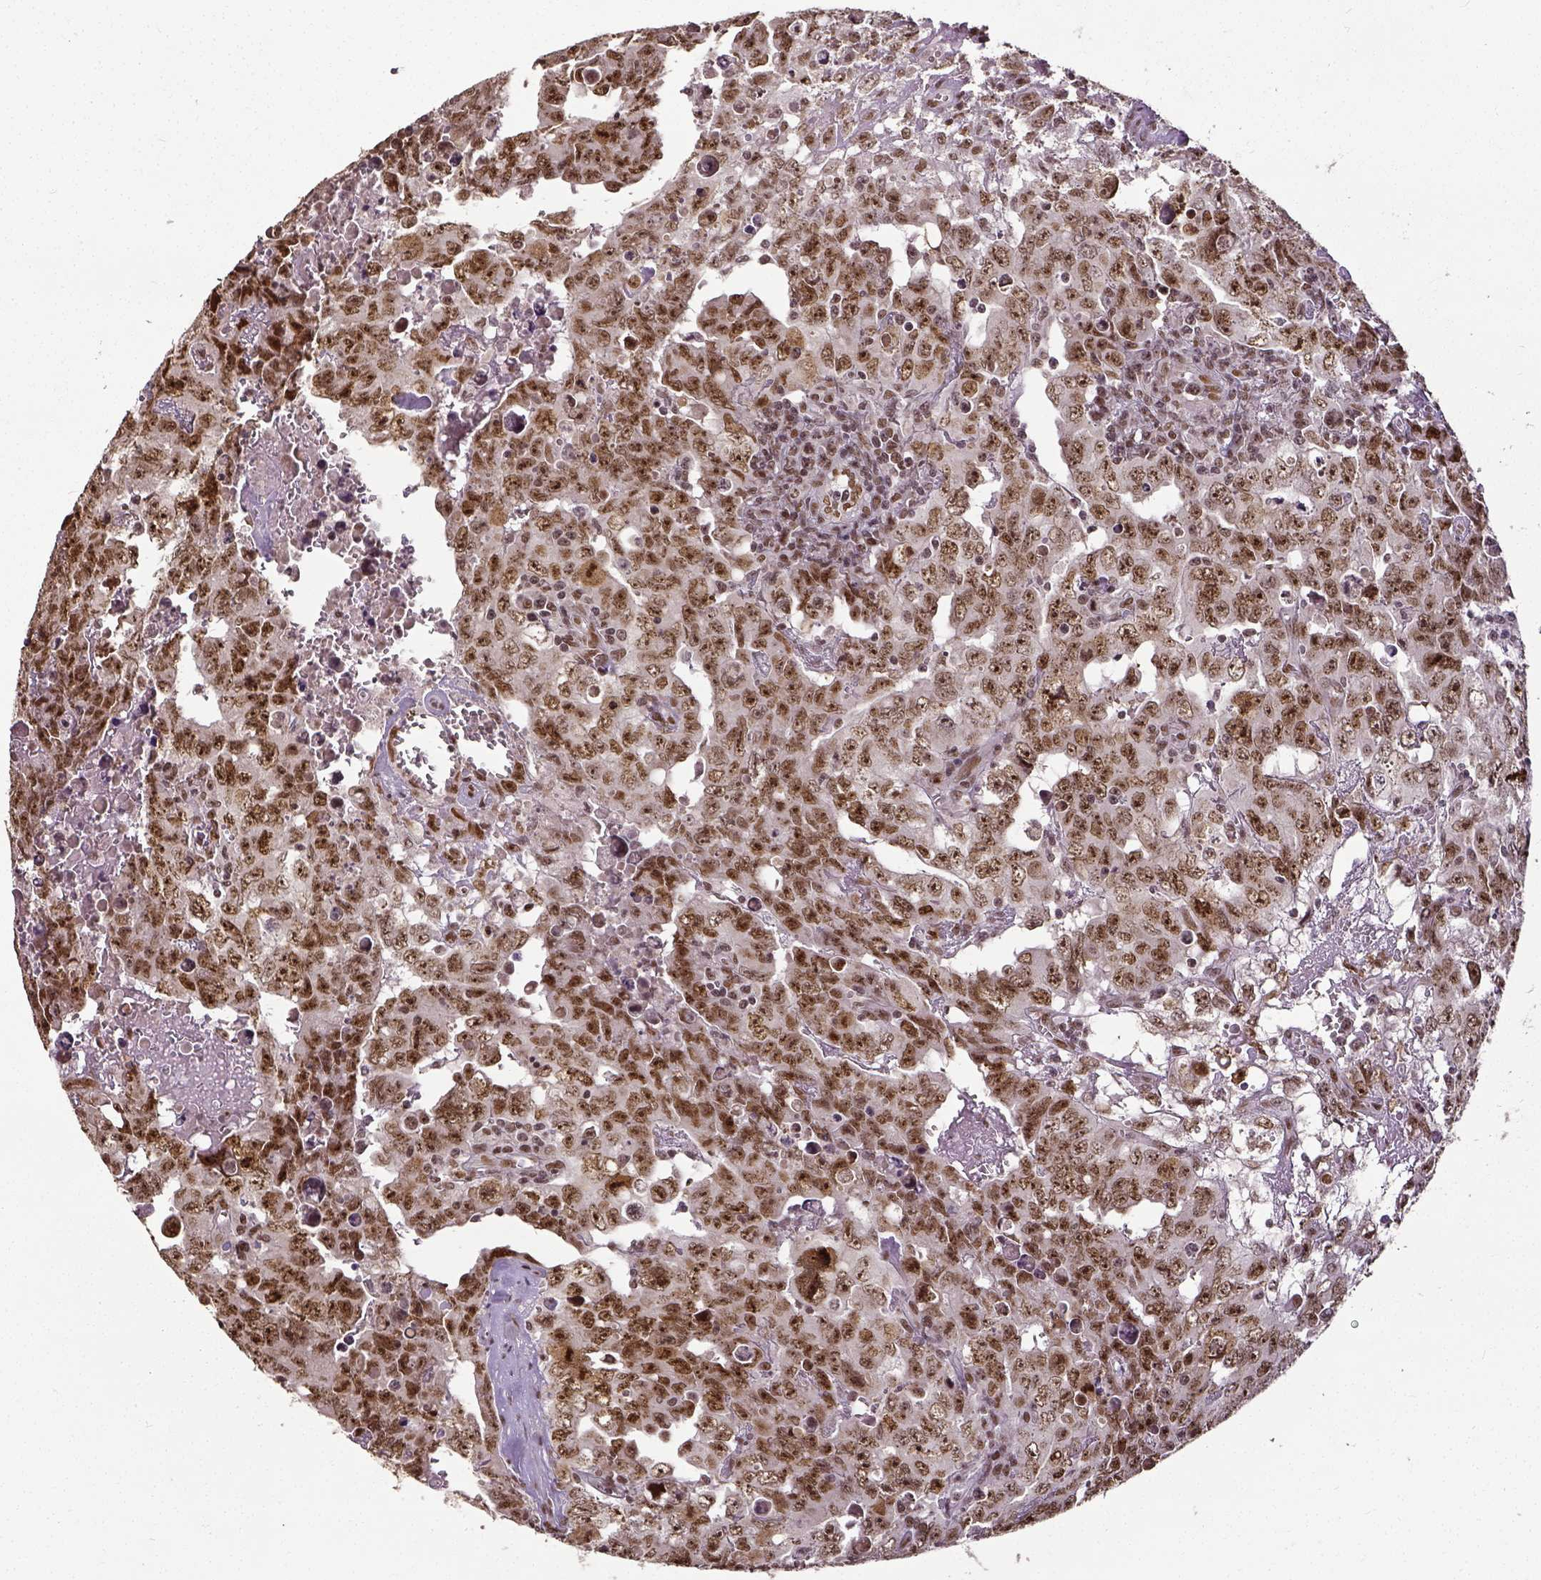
{"staining": {"intensity": "strong", "quantity": ">75%", "location": "nuclear"}, "tissue": "testis cancer", "cell_type": "Tumor cells", "image_type": "cancer", "snomed": [{"axis": "morphology", "description": "Carcinoma, Embryonal, NOS"}, {"axis": "topography", "description": "Testis"}], "caption": "Brown immunohistochemical staining in testis embryonal carcinoma reveals strong nuclear expression in approximately >75% of tumor cells. The staining is performed using DAB brown chromogen to label protein expression. The nuclei are counter-stained blue using hematoxylin.", "gene": "ATRX", "patient": {"sex": "male", "age": 24}}